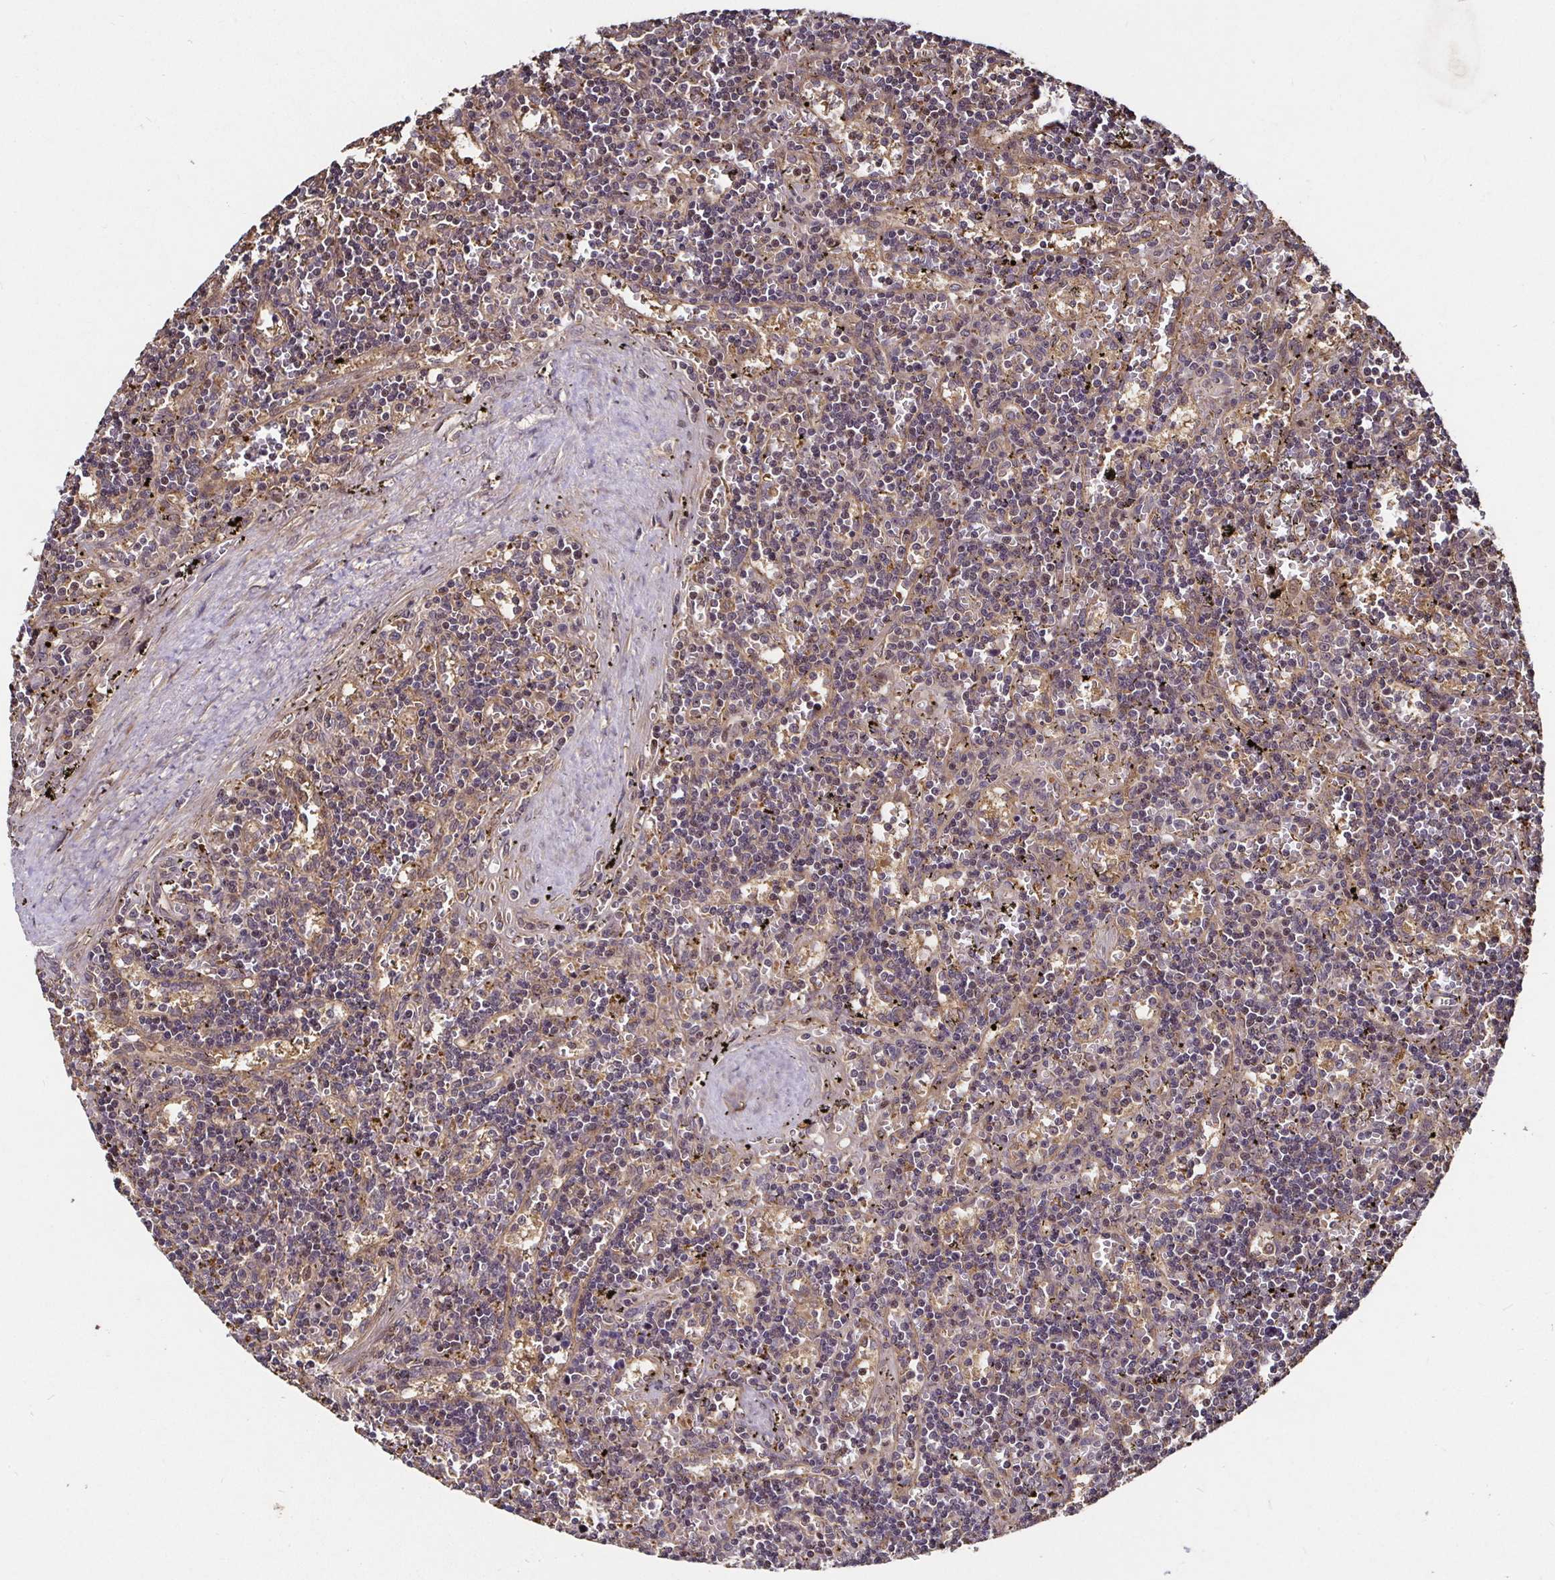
{"staining": {"intensity": "weak", "quantity": "25%-75%", "location": "cytoplasmic/membranous"}, "tissue": "lymphoma", "cell_type": "Tumor cells", "image_type": "cancer", "snomed": [{"axis": "morphology", "description": "Malignant lymphoma, non-Hodgkin's type, Low grade"}, {"axis": "topography", "description": "Spleen"}], "caption": "The histopathology image shows a brown stain indicating the presence of a protein in the cytoplasmic/membranous of tumor cells in lymphoma. The staining was performed using DAB, with brown indicating positive protein expression. Nuclei are stained blue with hematoxylin.", "gene": "SMYD3", "patient": {"sex": "male", "age": 60}}